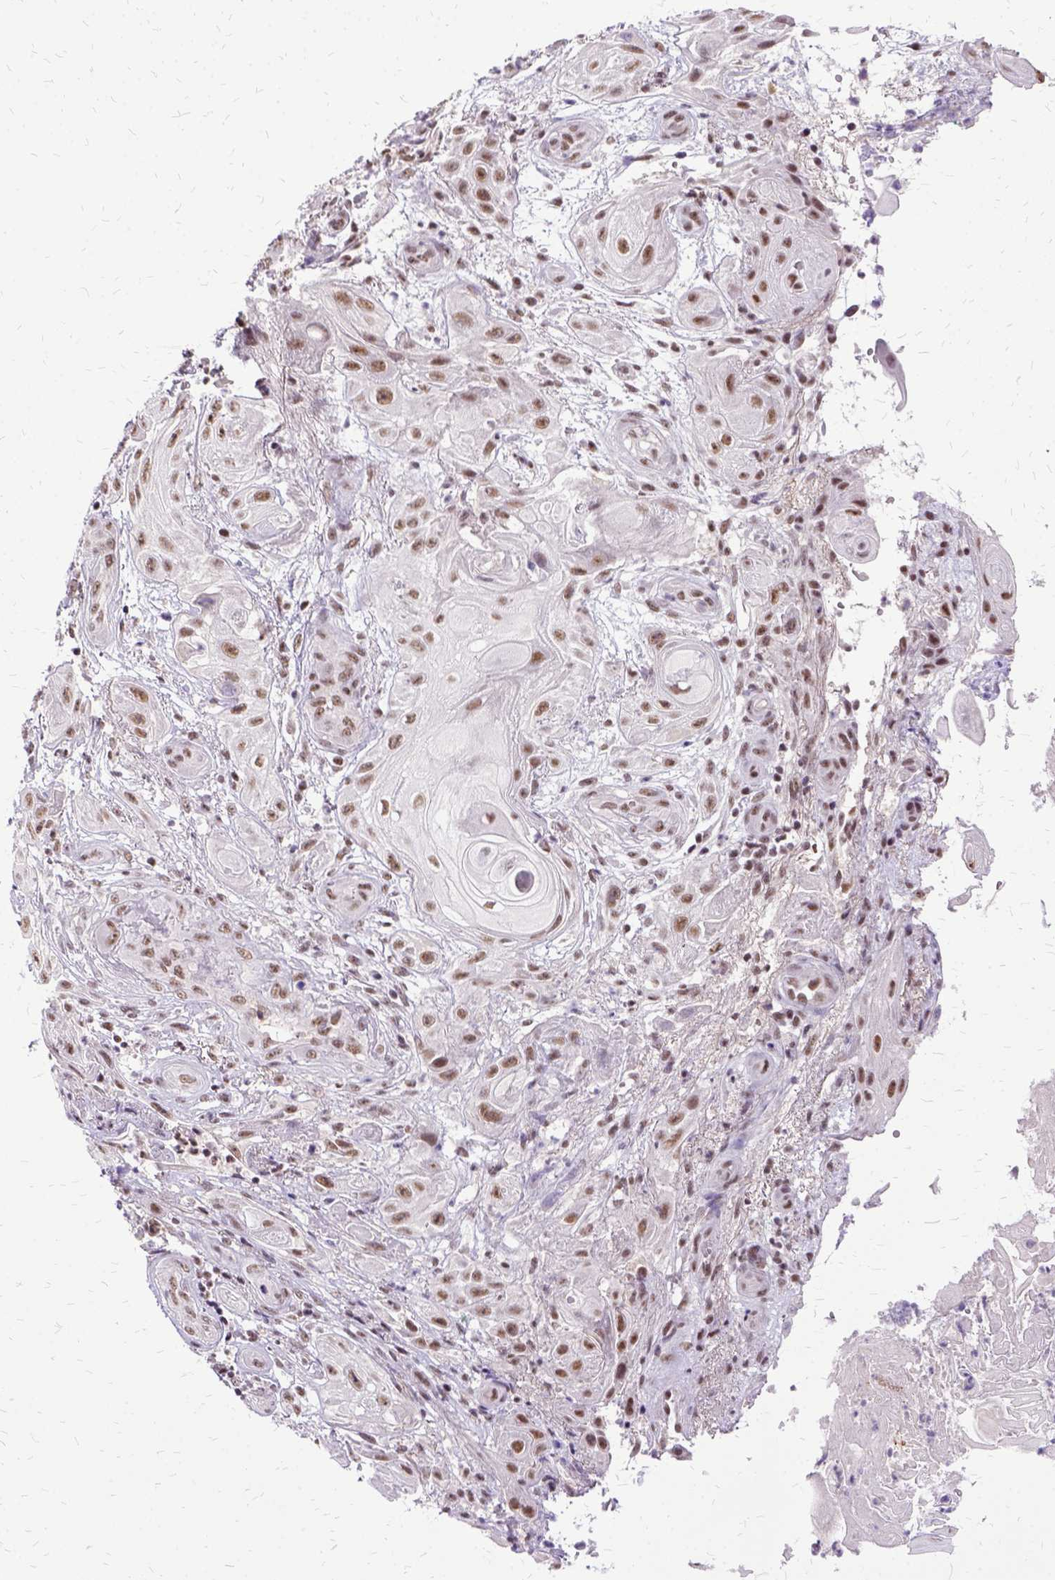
{"staining": {"intensity": "moderate", "quantity": ">75%", "location": "nuclear"}, "tissue": "skin cancer", "cell_type": "Tumor cells", "image_type": "cancer", "snomed": [{"axis": "morphology", "description": "Squamous cell carcinoma, NOS"}, {"axis": "topography", "description": "Skin"}], "caption": "Moderate nuclear staining is present in approximately >75% of tumor cells in skin squamous cell carcinoma. The staining was performed using DAB, with brown indicating positive protein expression. Nuclei are stained blue with hematoxylin.", "gene": "SETD1A", "patient": {"sex": "male", "age": 62}}